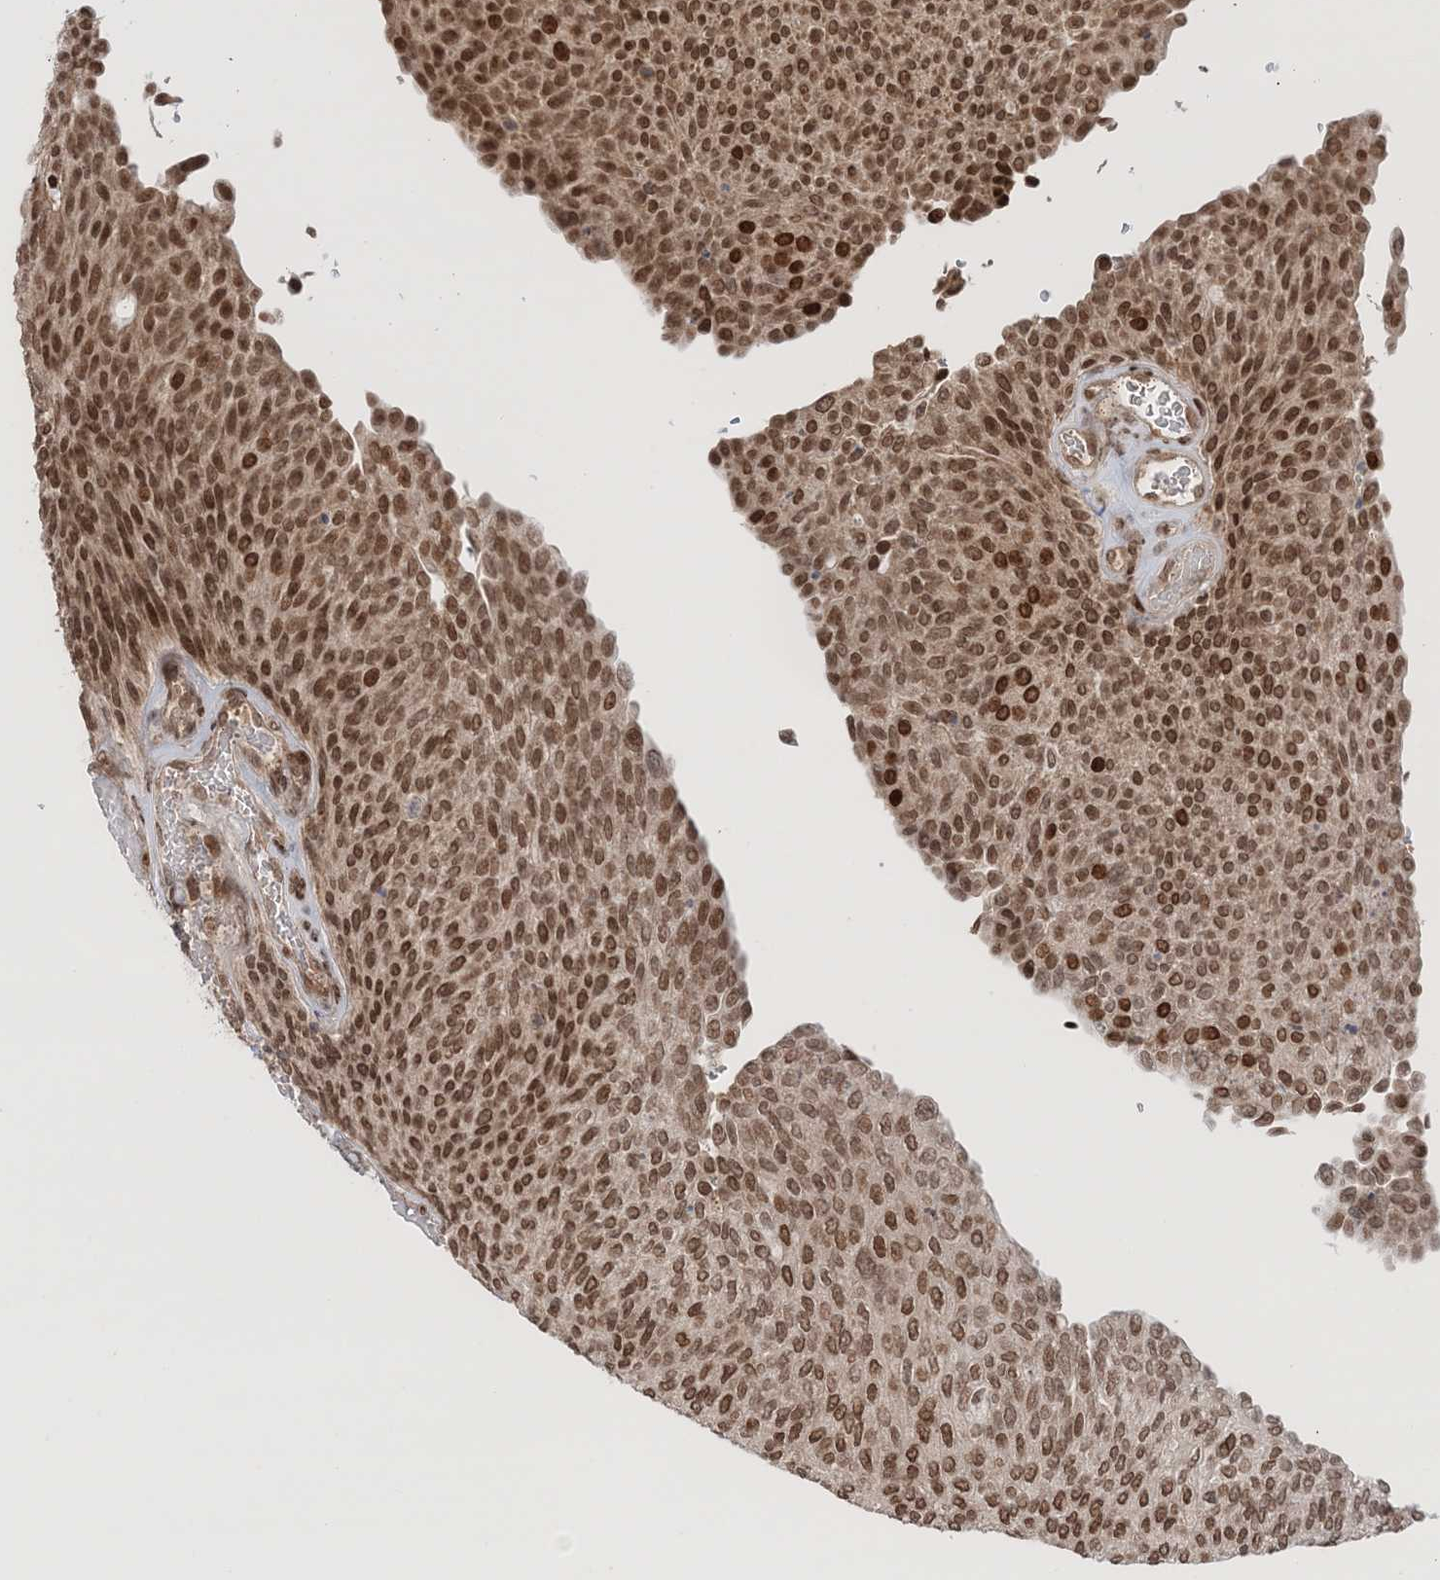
{"staining": {"intensity": "moderate", "quantity": ">75%", "location": "nuclear"}, "tissue": "urothelial cancer", "cell_type": "Tumor cells", "image_type": "cancer", "snomed": [{"axis": "morphology", "description": "Urothelial carcinoma, Low grade"}, {"axis": "topography", "description": "Urinary bladder"}], "caption": "DAB immunohistochemical staining of urothelial carcinoma (low-grade) exhibits moderate nuclear protein staining in approximately >75% of tumor cells.", "gene": "NOA1", "patient": {"sex": "female", "age": 79}}